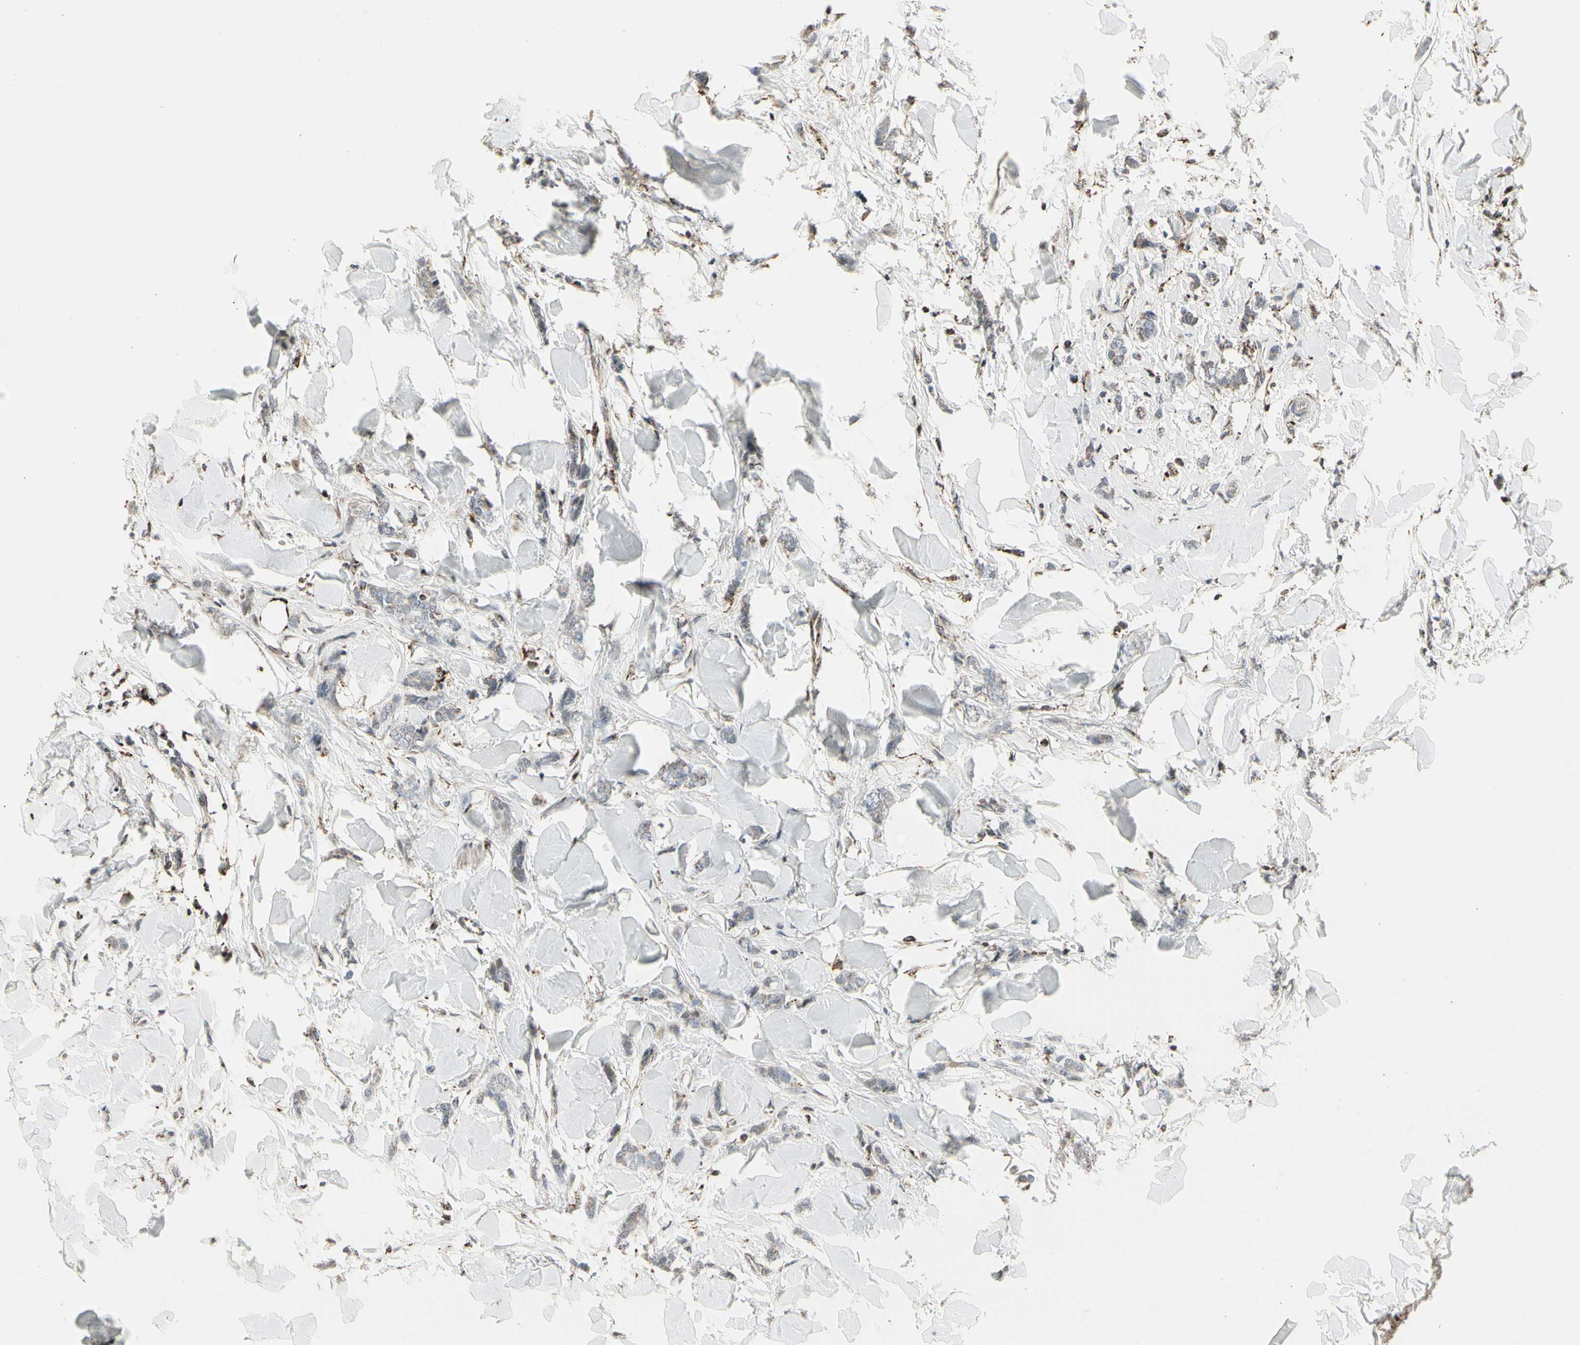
{"staining": {"intensity": "weak", "quantity": ">75%", "location": "cytoplasmic/membranous"}, "tissue": "breast cancer", "cell_type": "Tumor cells", "image_type": "cancer", "snomed": [{"axis": "morphology", "description": "Lobular carcinoma"}, {"axis": "topography", "description": "Skin"}, {"axis": "topography", "description": "Breast"}], "caption": "Immunohistochemical staining of lobular carcinoma (breast) displays weak cytoplasmic/membranous protein staining in about >75% of tumor cells.", "gene": "TMEM176A", "patient": {"sex": "female", "age": 46}}